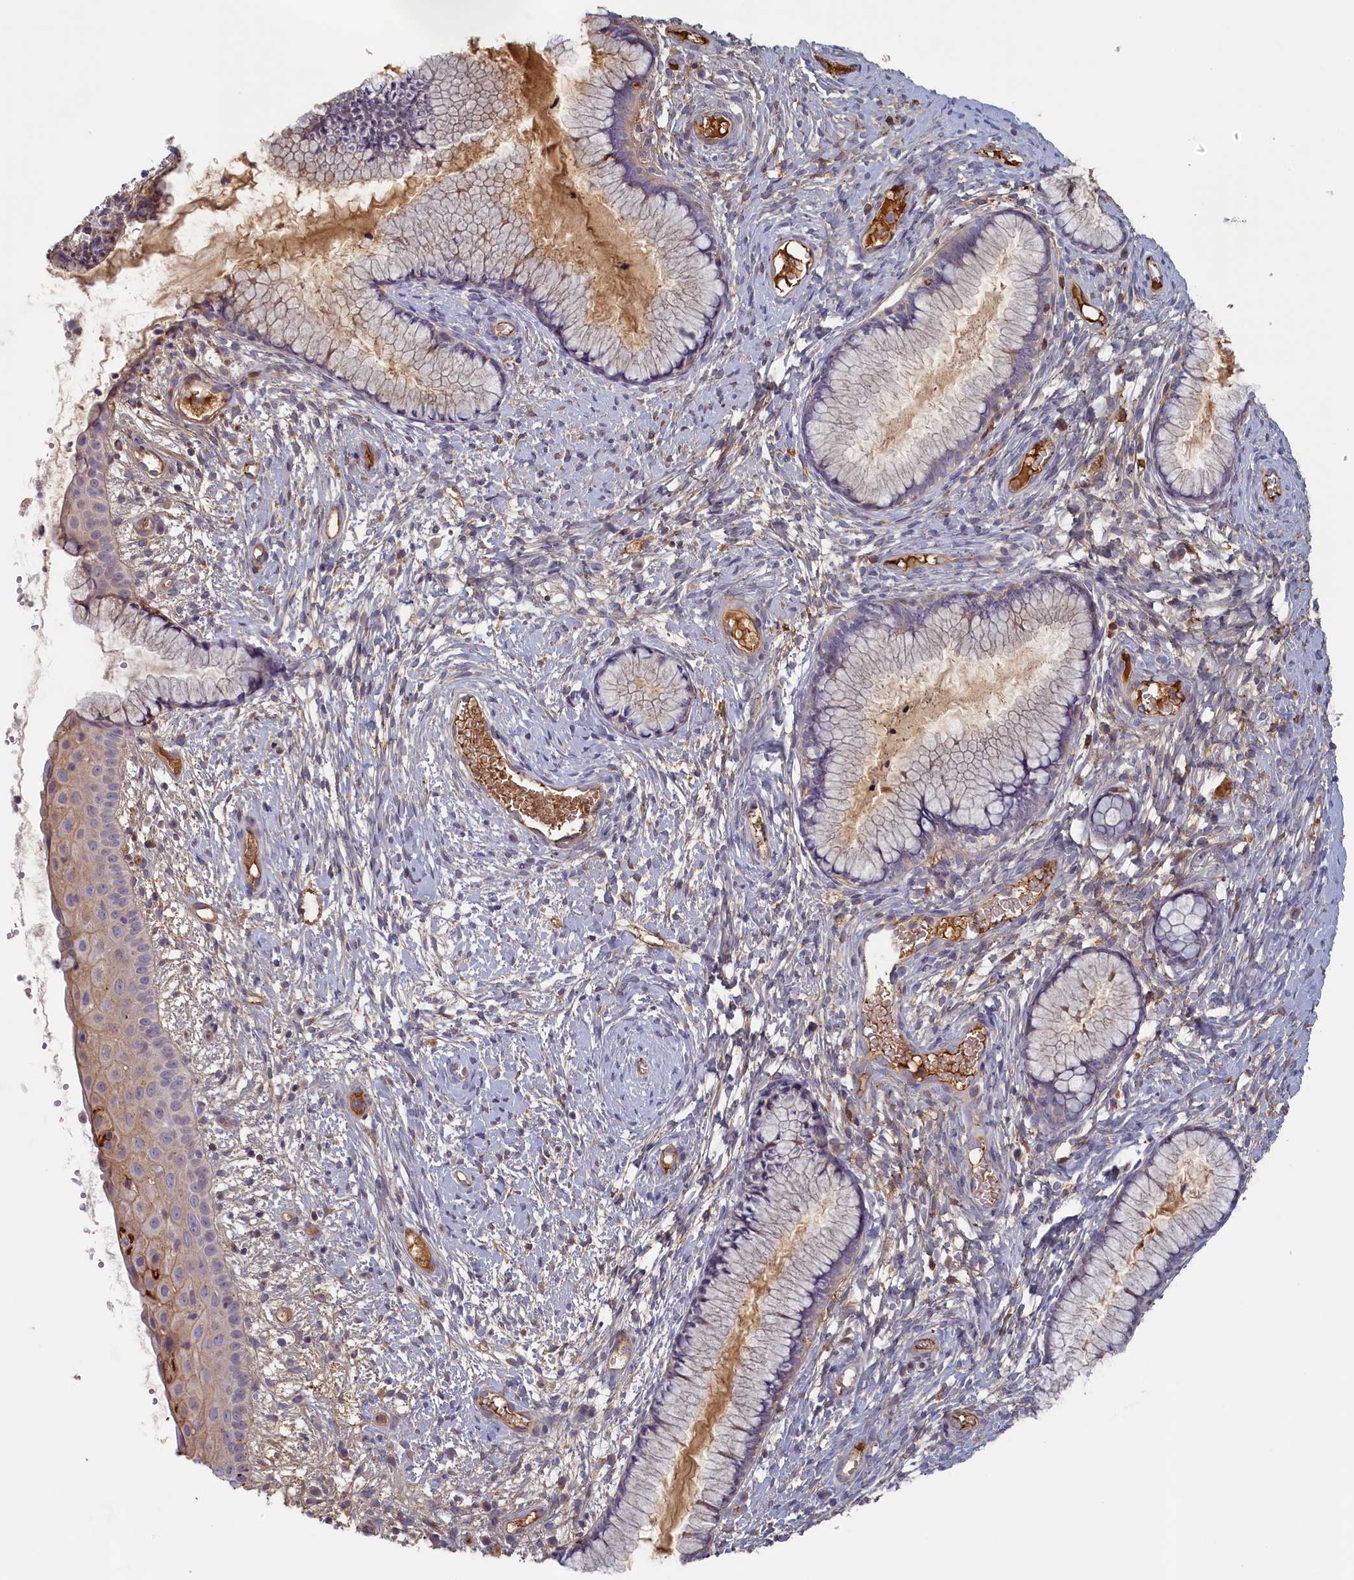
{"staining": {"intensity": "weak", "quantity": "<25%", "location": "cytoplasmic/membranous"}, "tissue": "cervix", "cell_type": "Glandular cells", "image_type": "normal", "snomed": [{"axis": "morphology", "description": "Normal tissue, NOS"}, {"axis": "topography", "description": "Cervix"}], "caption": "Protein analysis of benign cervix shows no significant expression in glandular cells. (Stains: DAB (3,3'-diaminobenzidine) IHC with hematoxylin counter stain, Microscopy: brightfield microscopy at high magnification).", "gene": "STX16", "patient": {"sex": "female", "age": 42}}